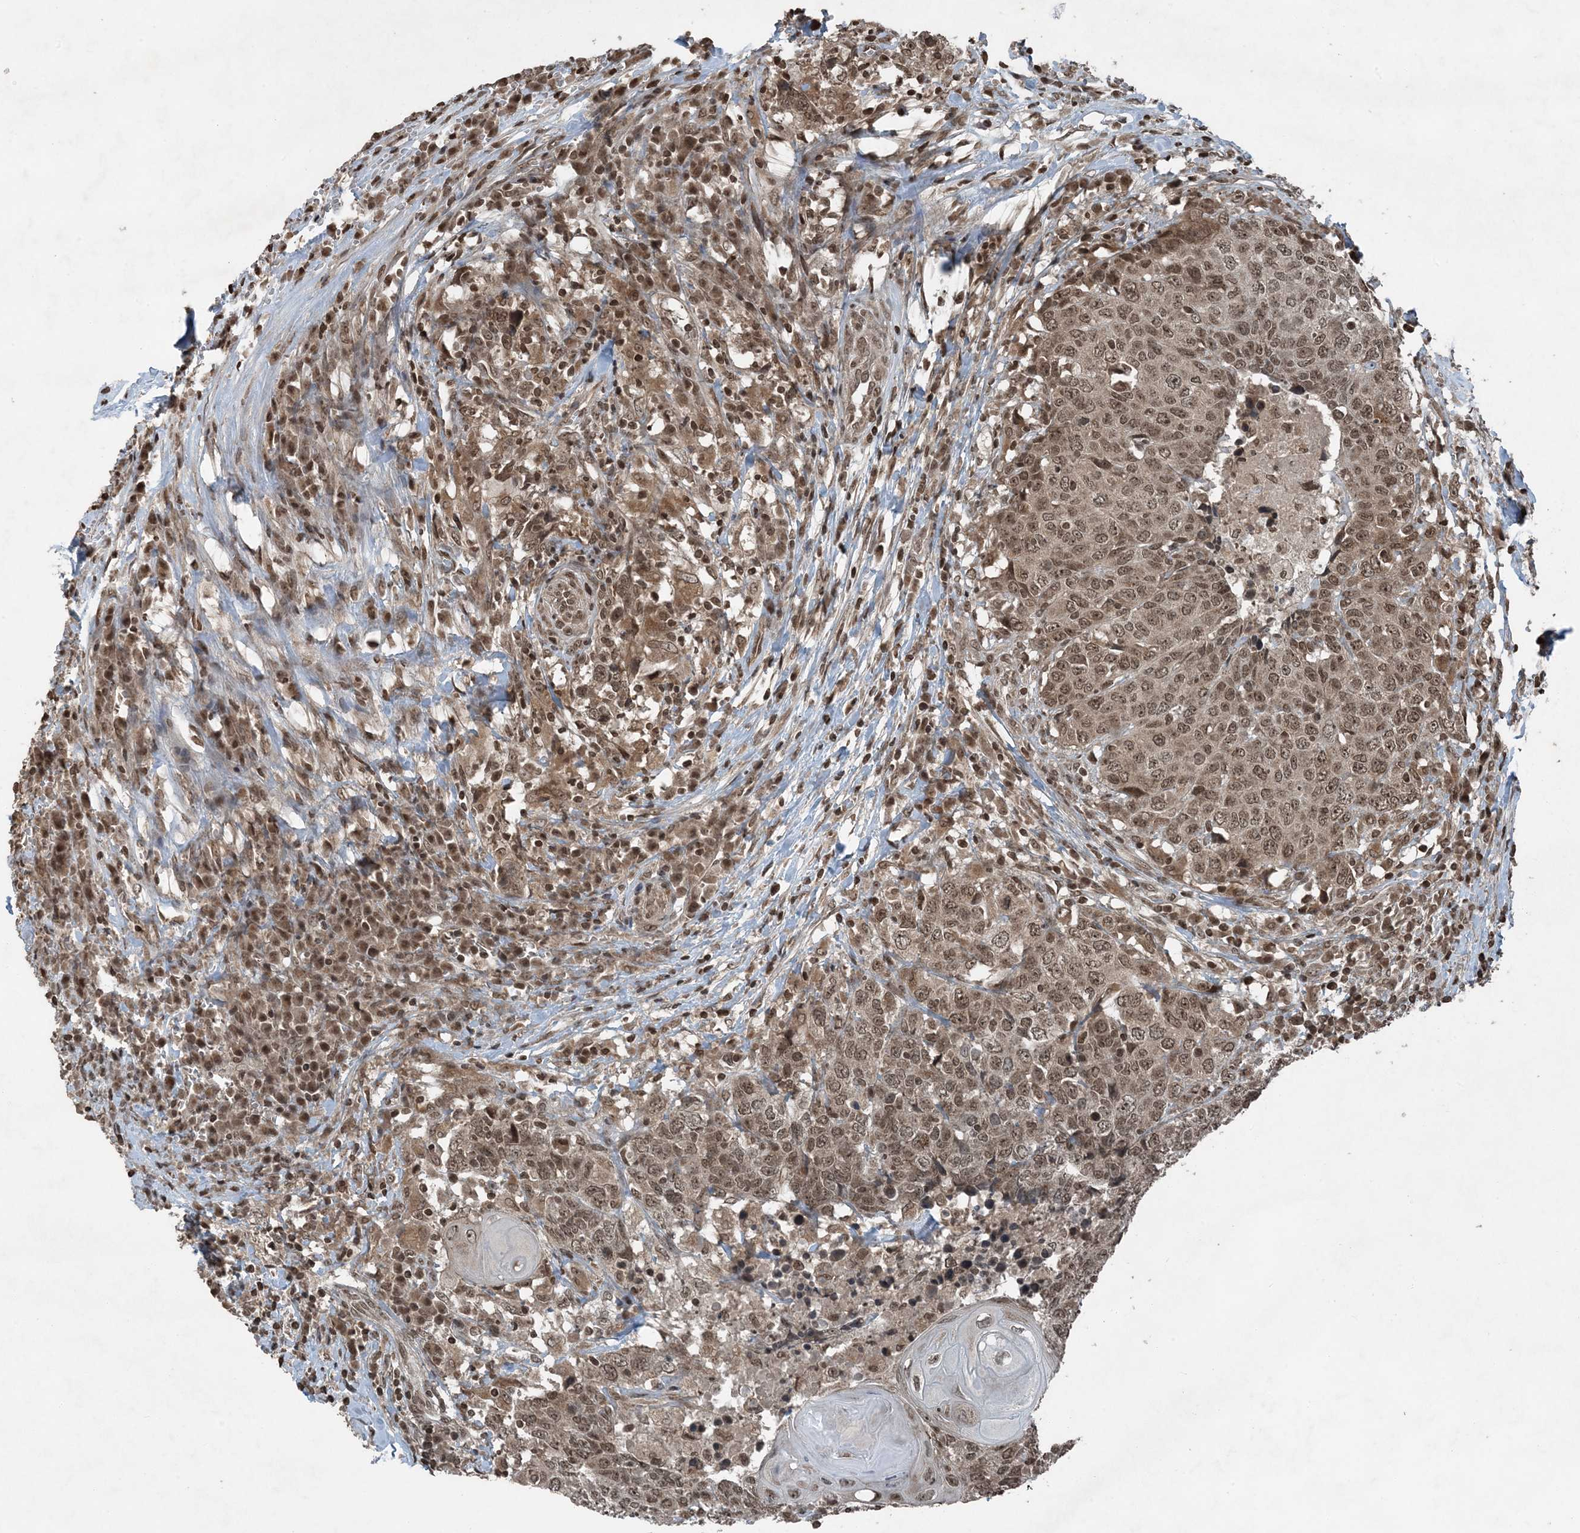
{"staining": {"intensity": "moderate", "quantity": ">75%", "location": "nuclear"}, "tissue": "head and neck cancer", "cell_type": "Tumor cells", "image_type": "cancer", "snomed": [{"axis": "morphology", "description": "Squamous cell carcinoma, NOS"}, {"axis": "topography", "description": "Head-Neck"}], "caption": "High-magnification brightfield microscopy of head and neck squamous cell carcinoma stained with DAB (brown) and counterstained with hematoxylin (blue). tumor cells exhibit moderate nuclear positivity is appreciated in approximately>75% of cells.", "gene": "ZFAND2B", "patient": {"sex": "male", "age": 66}}